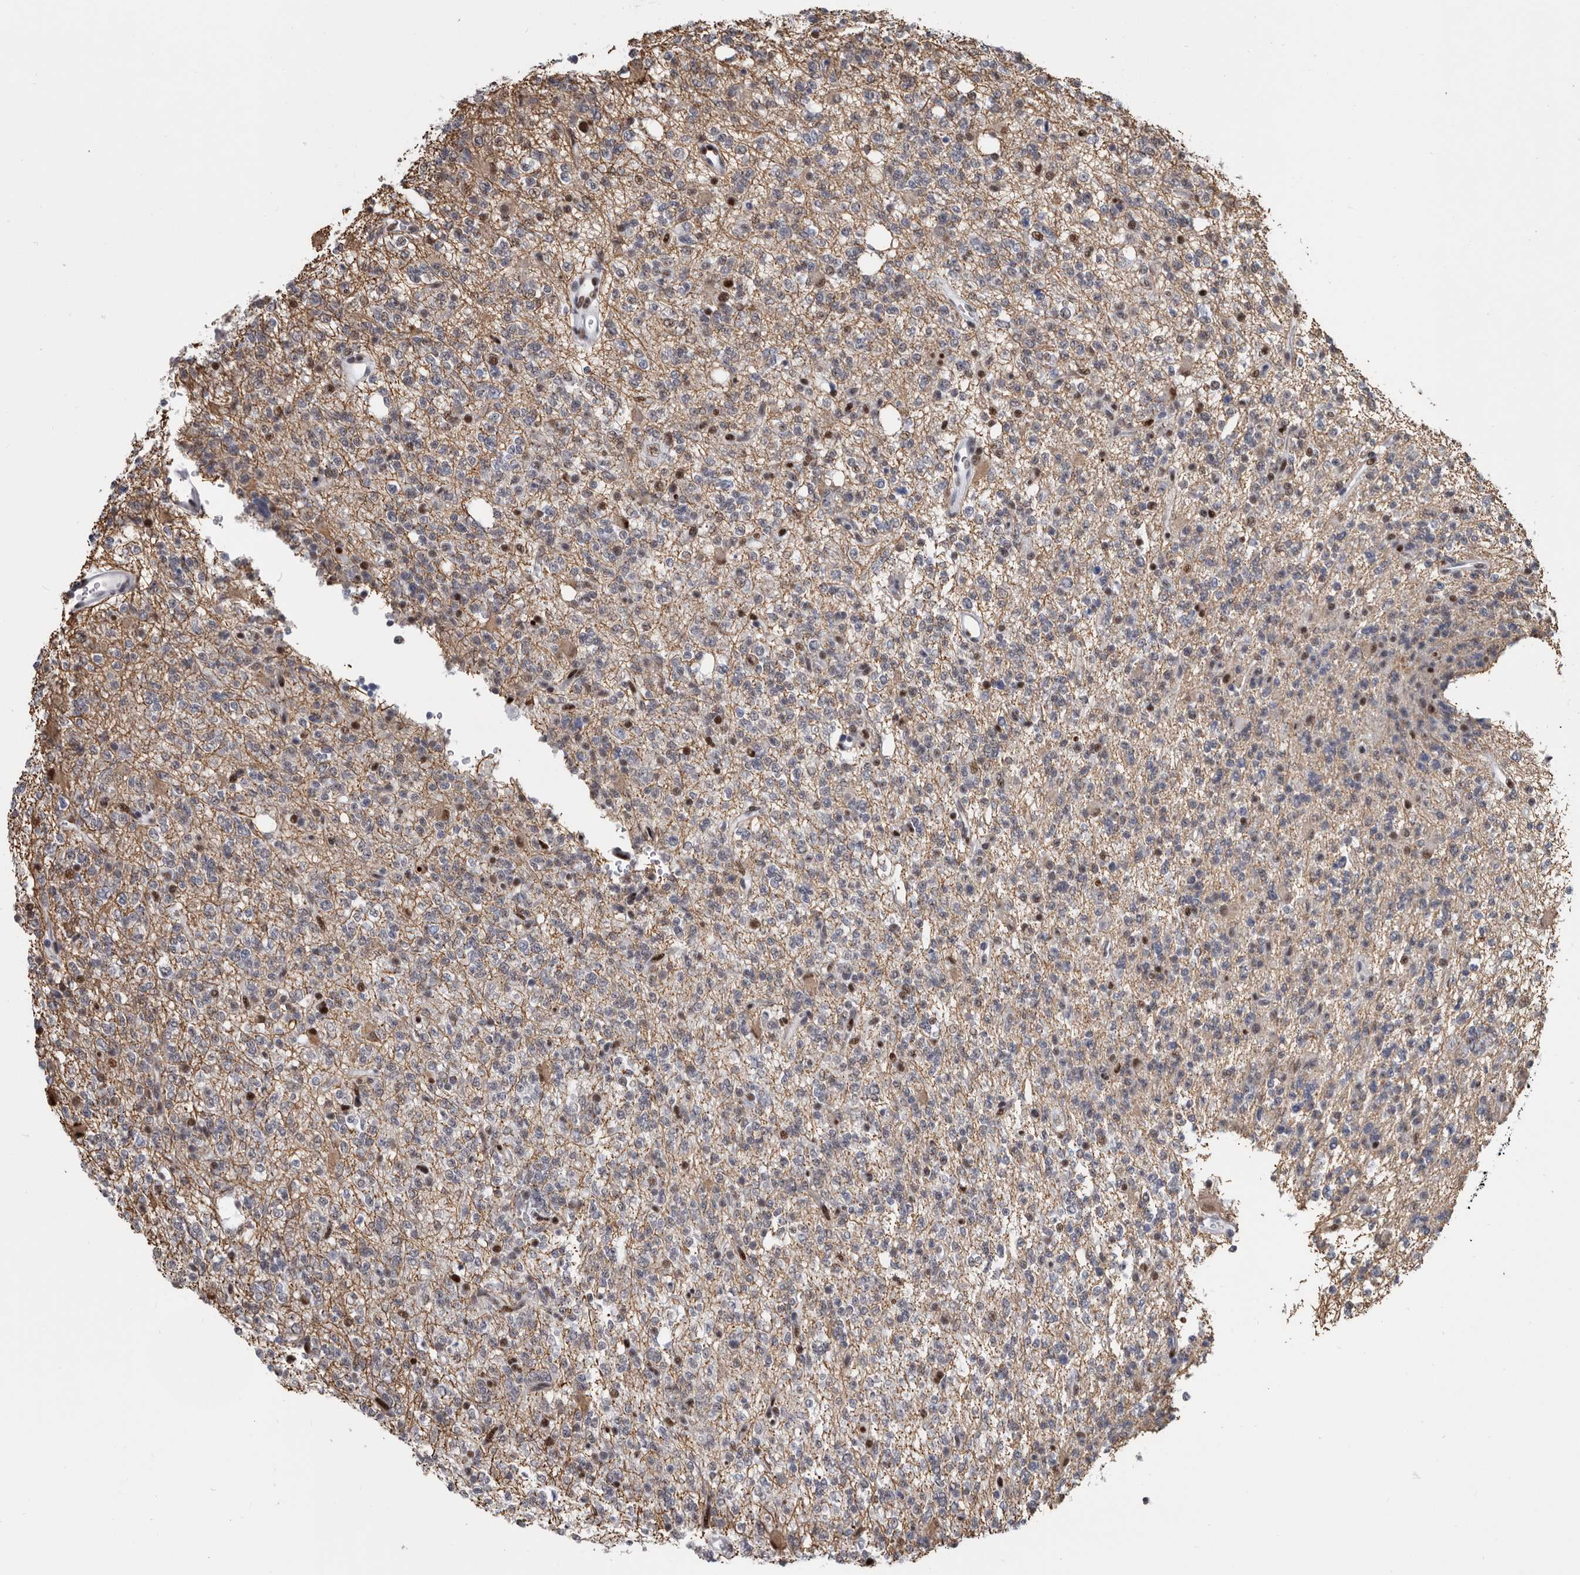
{"staining": {"intensity": "negative", "quantity": "none", "location": "none"}, "tissue": "glioma", "cell_type": "Tumor cells", "image_type": "cancer", "snomed": [{"axis": "morphology", "description": "Glioma, malignant, High grade"}, {"axis": "topography", "description": "Brain"}], "caption": "The micrograph exhibits no staining of tumor cells in glioma. Nuclei are stained in blue.", "gene": "WRAP73", "patient": {"sex": "female", "age": 62}}